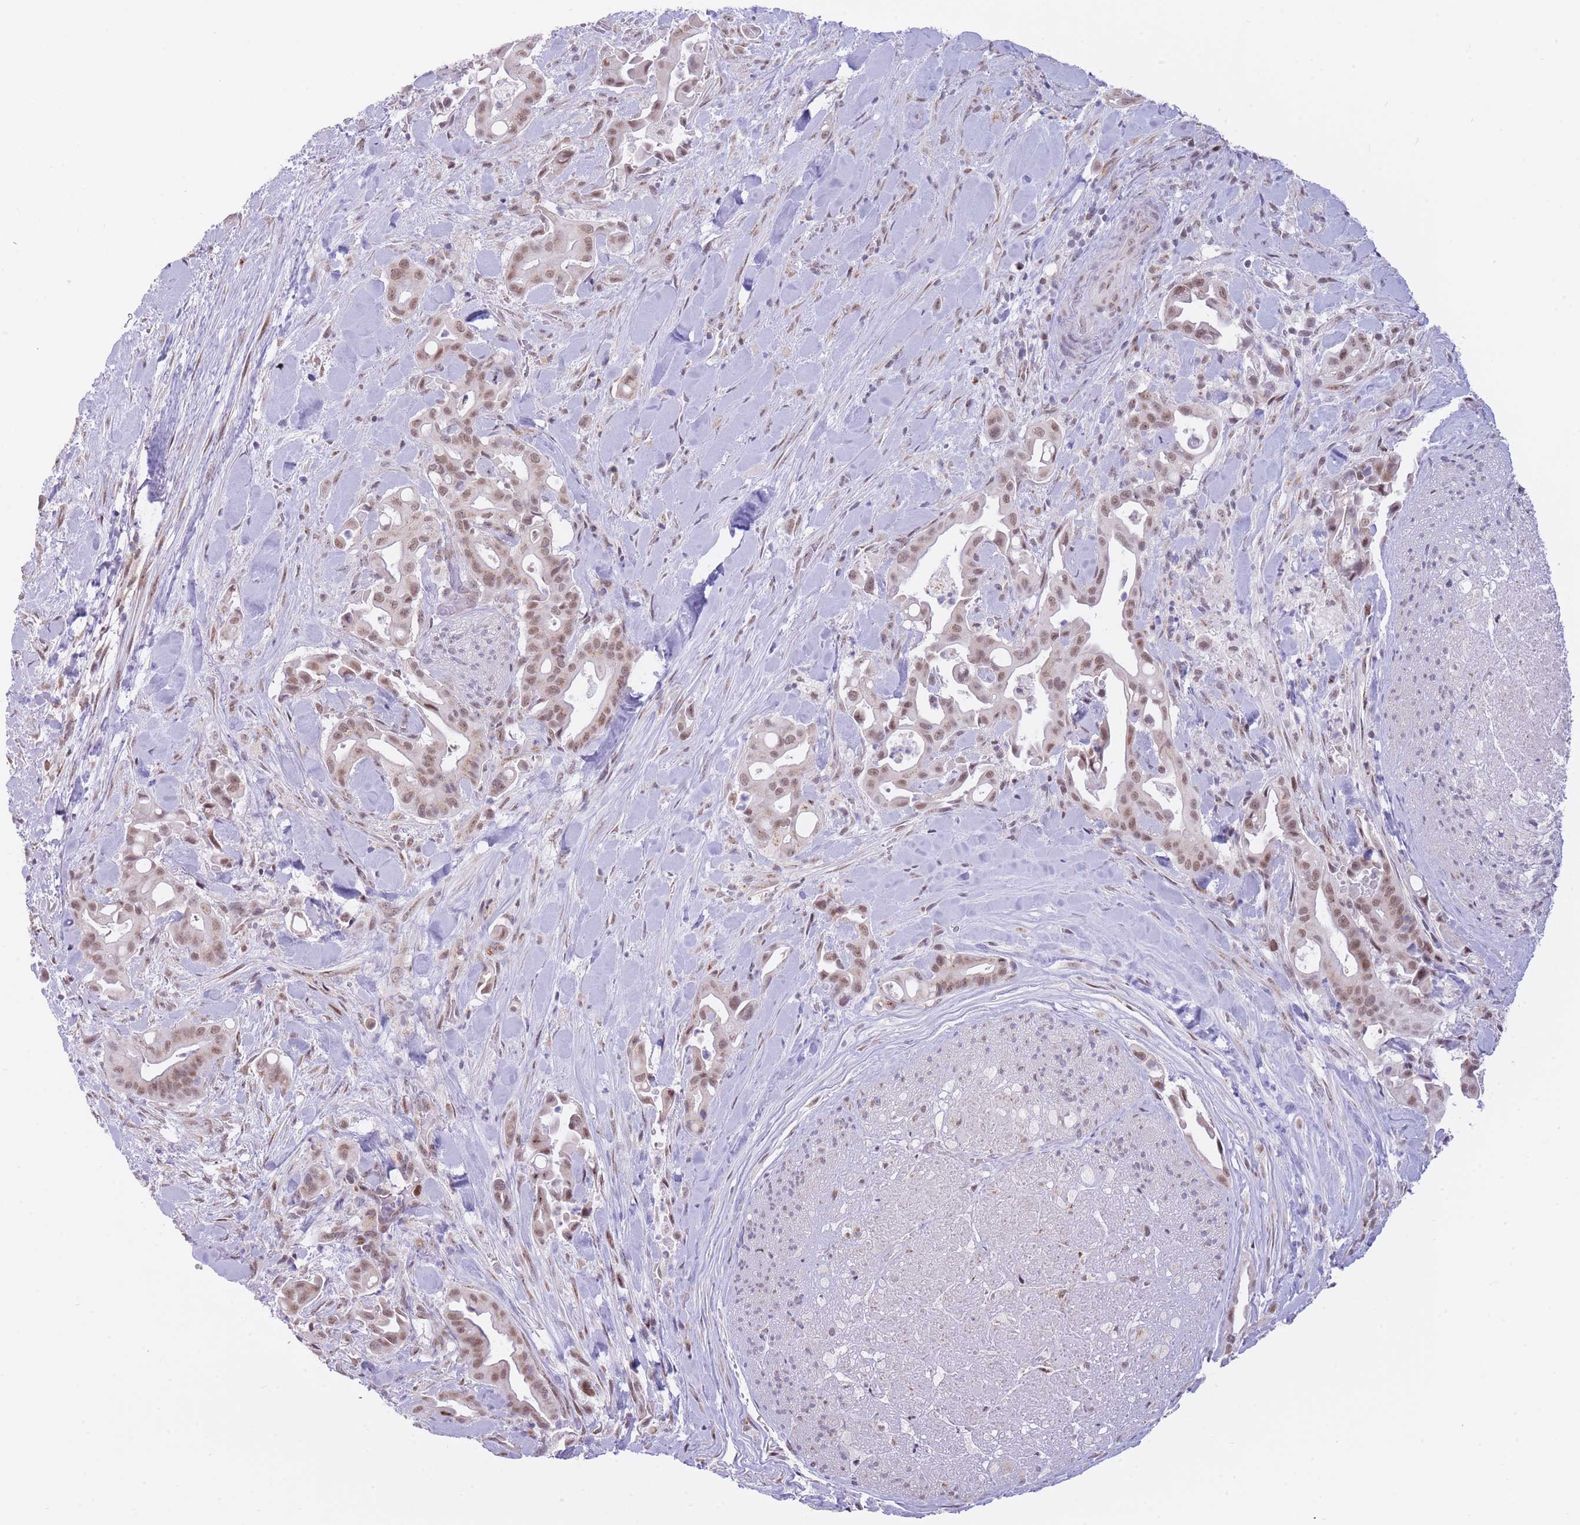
{"staining": {"intensity": "moderate", "quantity": ">75%", "location": "cytoplasmic/membranous,nuclear"}, "tissue": "liver cancer", "cell_type": "Tumor cells", "image_type": "cancer", "snomed": [{"axis": "morphology", "description": "Cholangiocarcinoma"}, {"axis": "topography", "description": "Liver"}], "caption": "IHC of liver cholangiocarcinoma displays medium levels of moderate cytoplasmic/membranous and nuclear staining in approximately >75% of tumor cells. (DAB IHC, brown staining for protein, blue staining for nuclei).", "gene": "INO80C", "patient": {"sex": "female", "age": 68}}